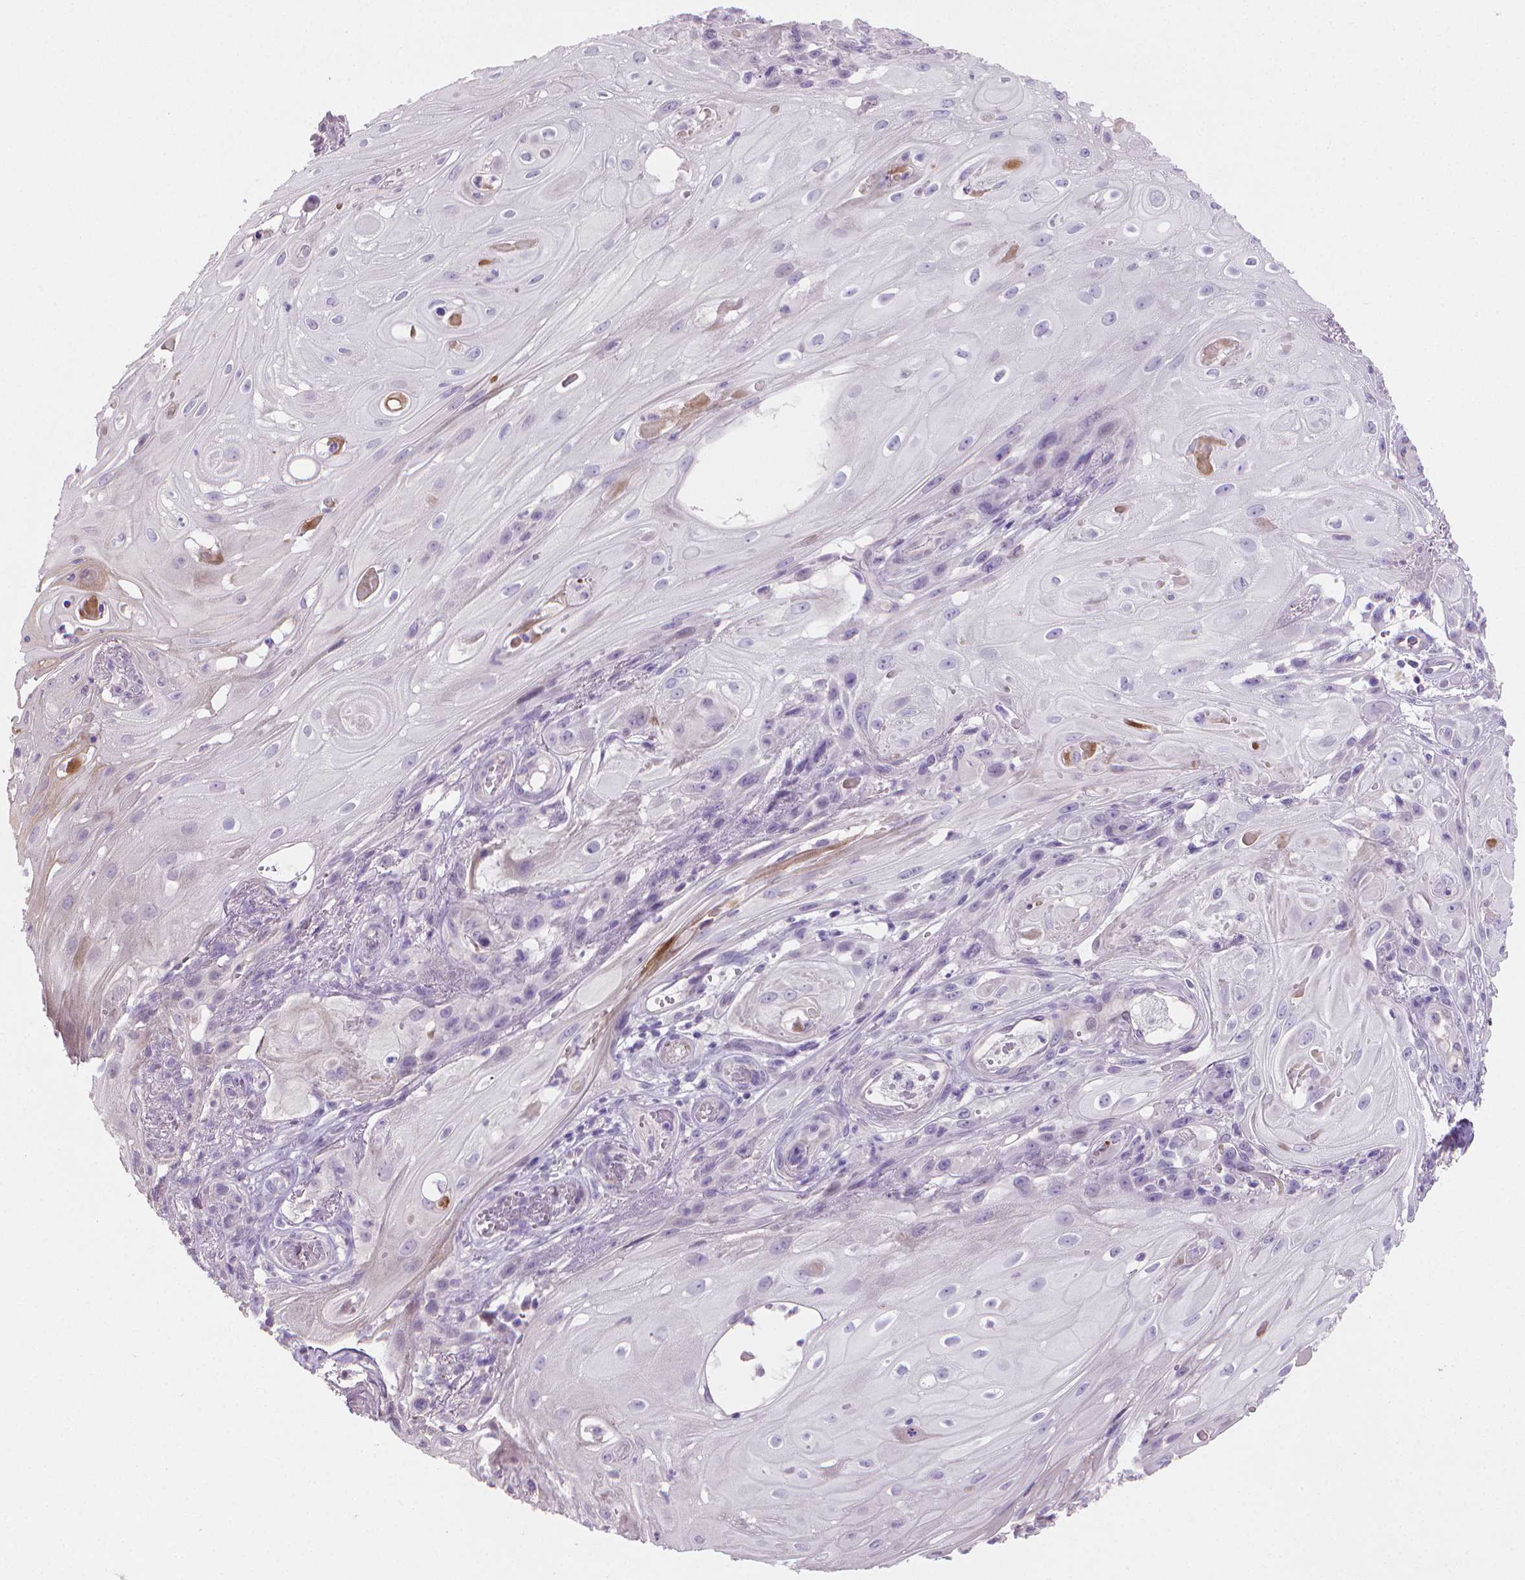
{"staining": {"intensity": "negative", "quantity": "none", "location": "none"}, "tissue": "skin cancer", "cell_type": "Tumor cells", "image_type": "cancer", "snomed": [{"axis": "morphology", "description": "Squamous cell carcinoma, NOS"}, {"axis": "topography", "description": "Skin"}], "caption": "Immunohistochemistry of human skin squamous cell carcinoma shows no staining in tumor cells.", "gene": "CLXN", "patient": {"sex": "male", "age": 62}}